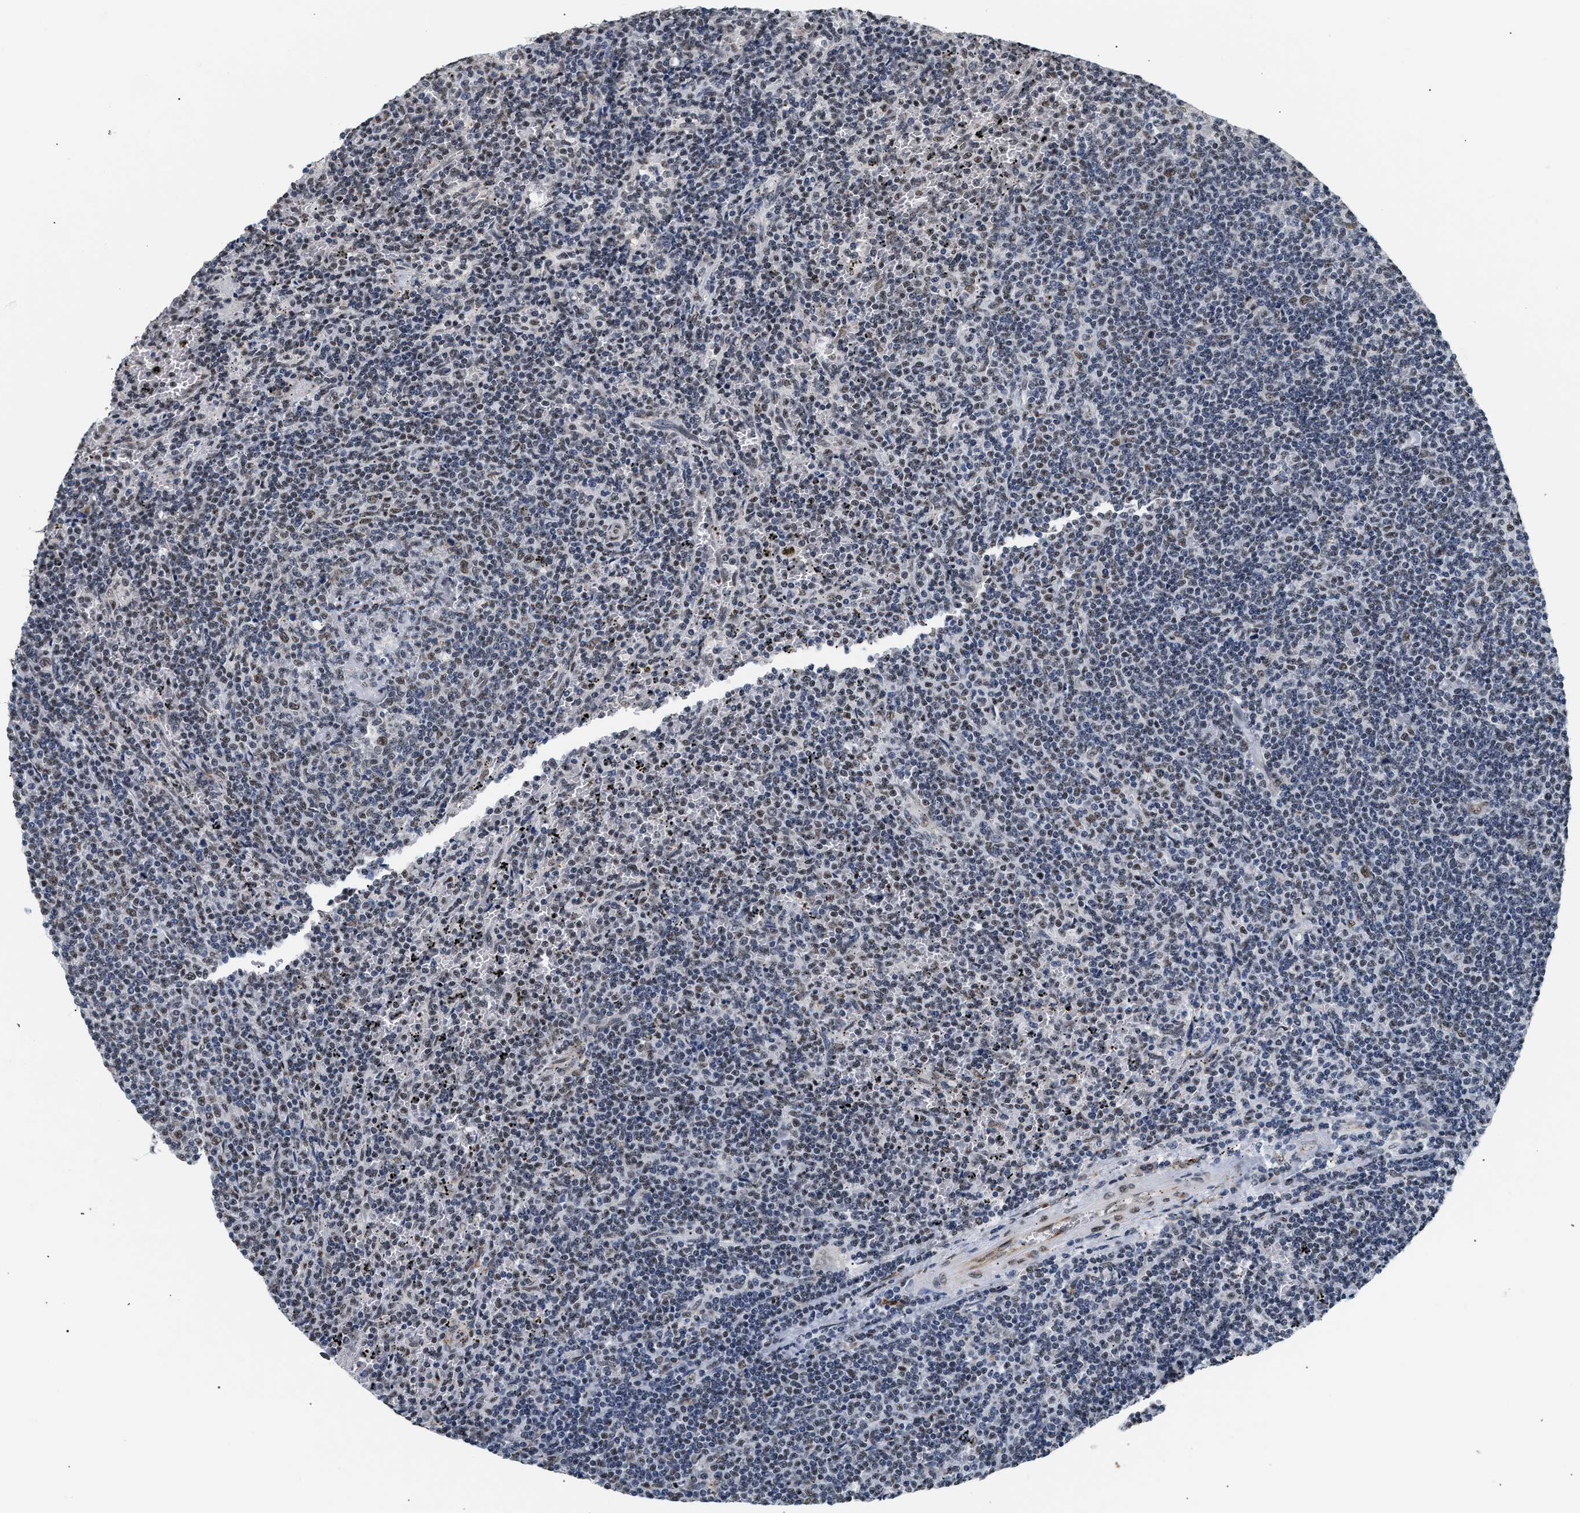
{"staining": {"intensity": "weak", "quantity": "<25%", "location": "nuclear"}, "tissue": "lymphoma", "cell_type": "Tumor cells", "image_type": "cancer", "snomed": [{"axis": "morphology", "description": "Malignant lymphoma, non-Hodgkin's type, Low grade"}, {"axis": "topography", "description": "Spleen"}], "caption": "Lymphoma was stained to show a protein in brown. There is no significant expression in tumor cells. (Brightfield microscopy of DAB immunohistochemistry at high magnification).", "gene": "THOC1", "patient": {"sex": "female", "age": 50}}